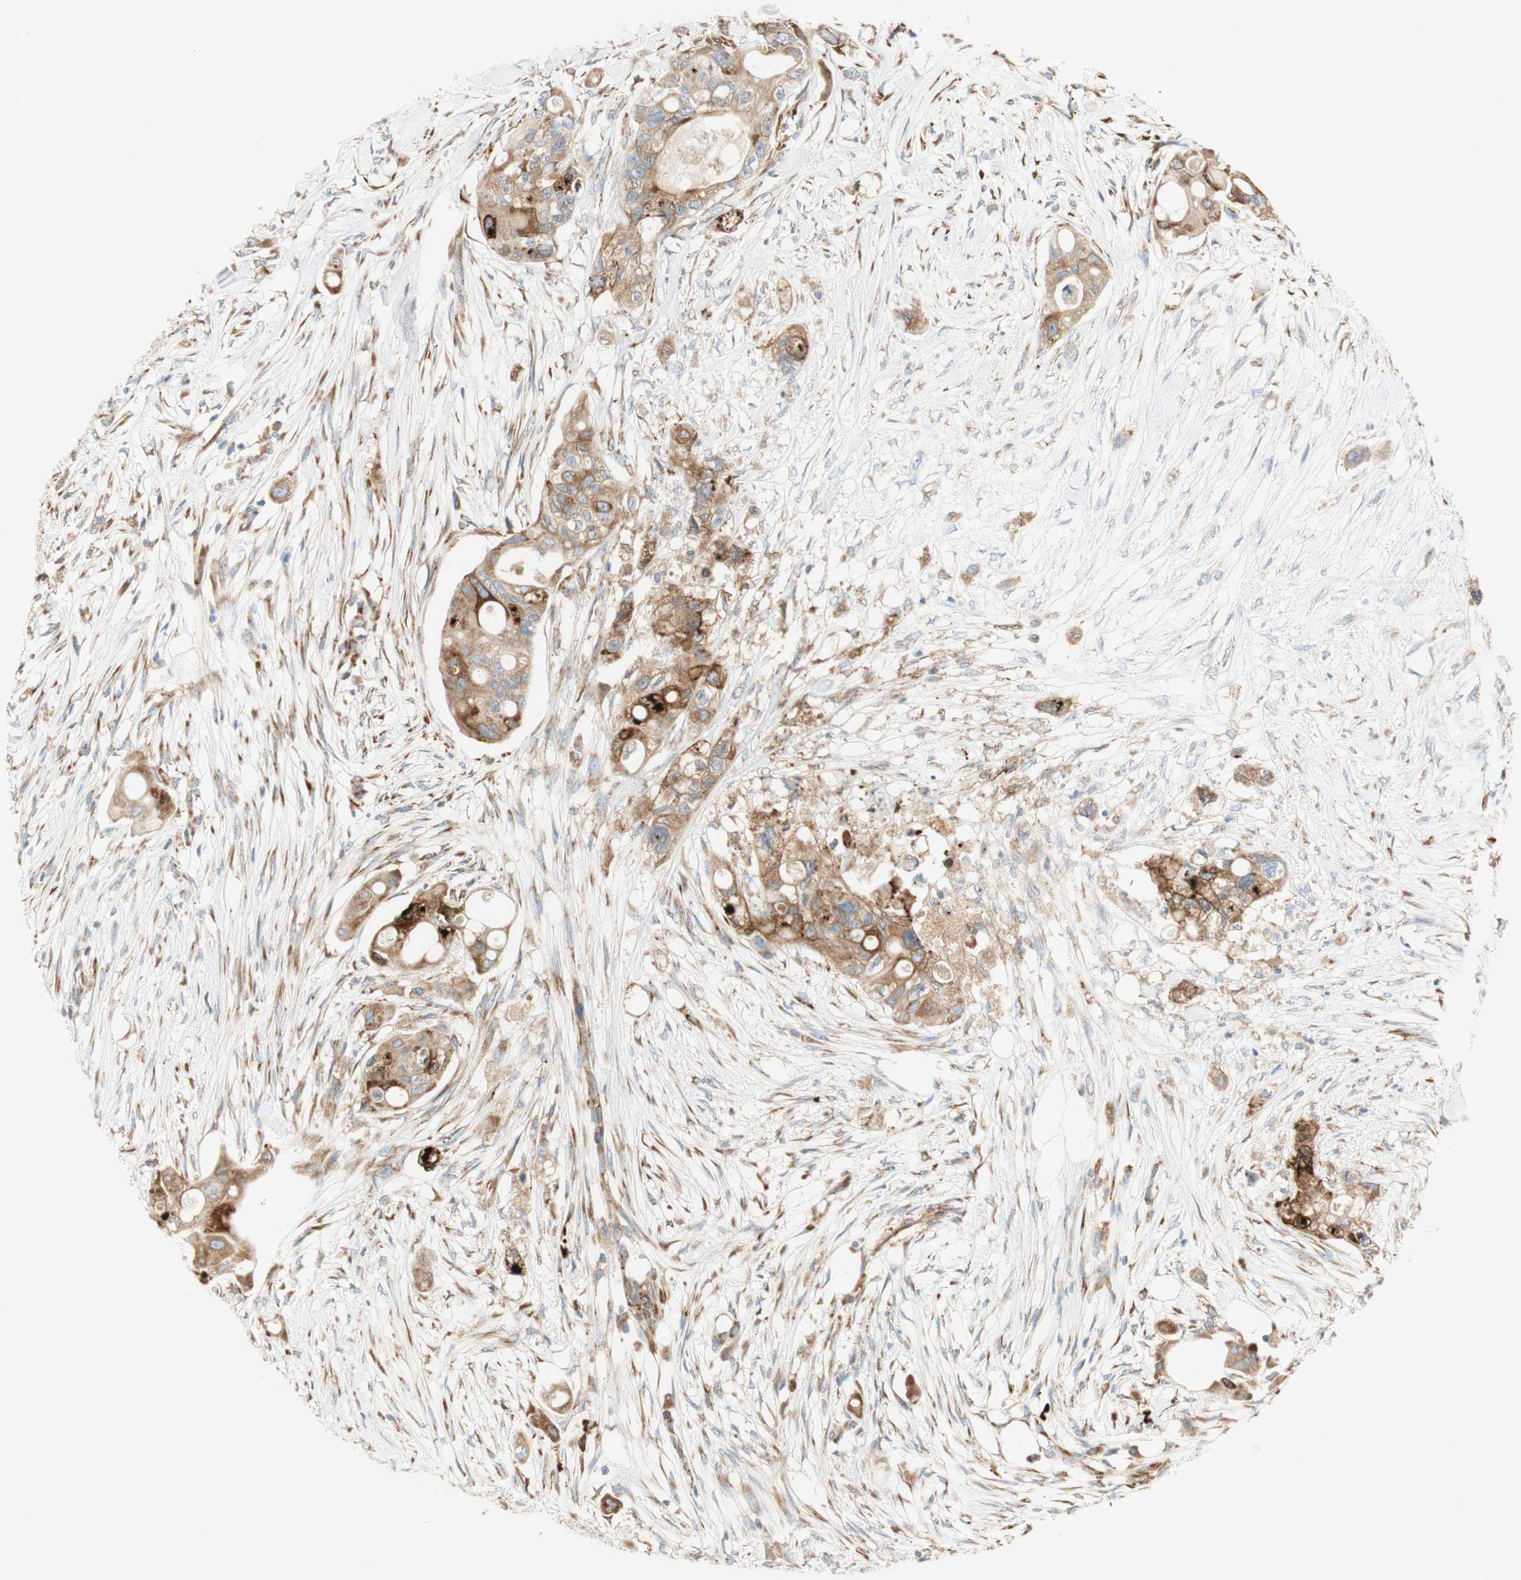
{"staining": {"intensity": "moderate", "quantity": ">75%", "location": "cytoplasmic/membranous"}, "tissue": "colorectal cancer", "cell_type": "Tumor cells", "image_type": "cancer", "snomed": [{"axis": "morphology", "description": "Adenocarcinoma, NOS"}, {"axis": "topography", "description": "Colon"}], "caption": "Immunohistochemistry (IHC) histopathology image of colorectal cancer stained for a protein (brown), which exhibits medium levels of moderate cytoplasmic/membranous positivity in about >75% of tumor cells.", "gene": "MANF", "patient": {"sex": "female", "age": 57}}